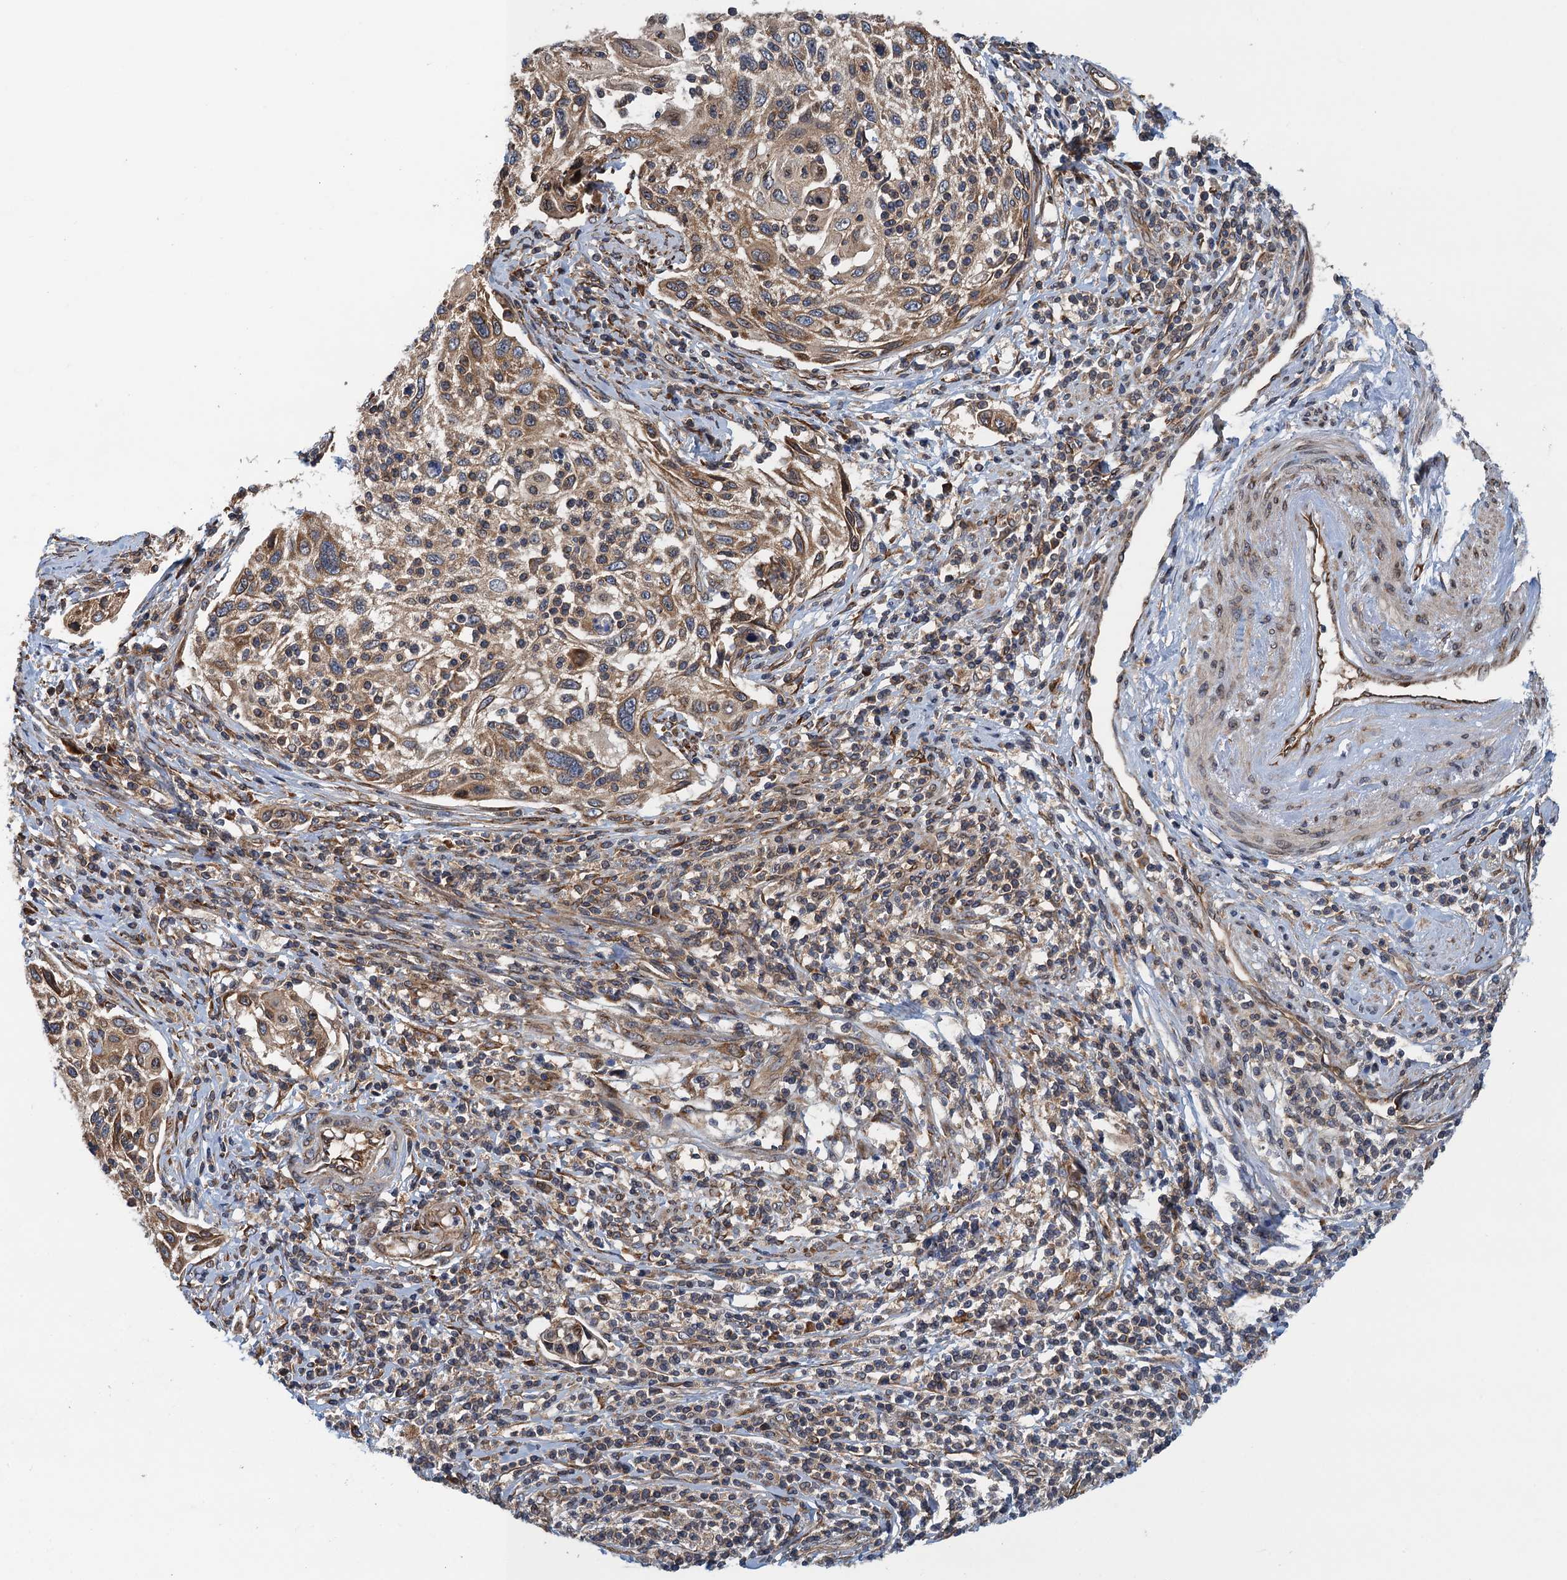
{"staining": {"intensity": "moderate", "quantity": ">75%", "location": "cytoplasmic/membranous"}, "tissue": "cervical cancer", "cell_type": "Tumor cells", "image_type": "cancer", "snomed": [{"axis": "morphology", "description": "Squamous cell carcinoma, NOS"}, {"axis": "topography", "description": "Cervix"}], "caption": "Cervical squamous cell carcinoma stained with a protein marker demonstrates moderate staining in tumor cells.", "gene": "MDM1", "patient": {"sex": "female", "age": 70}}